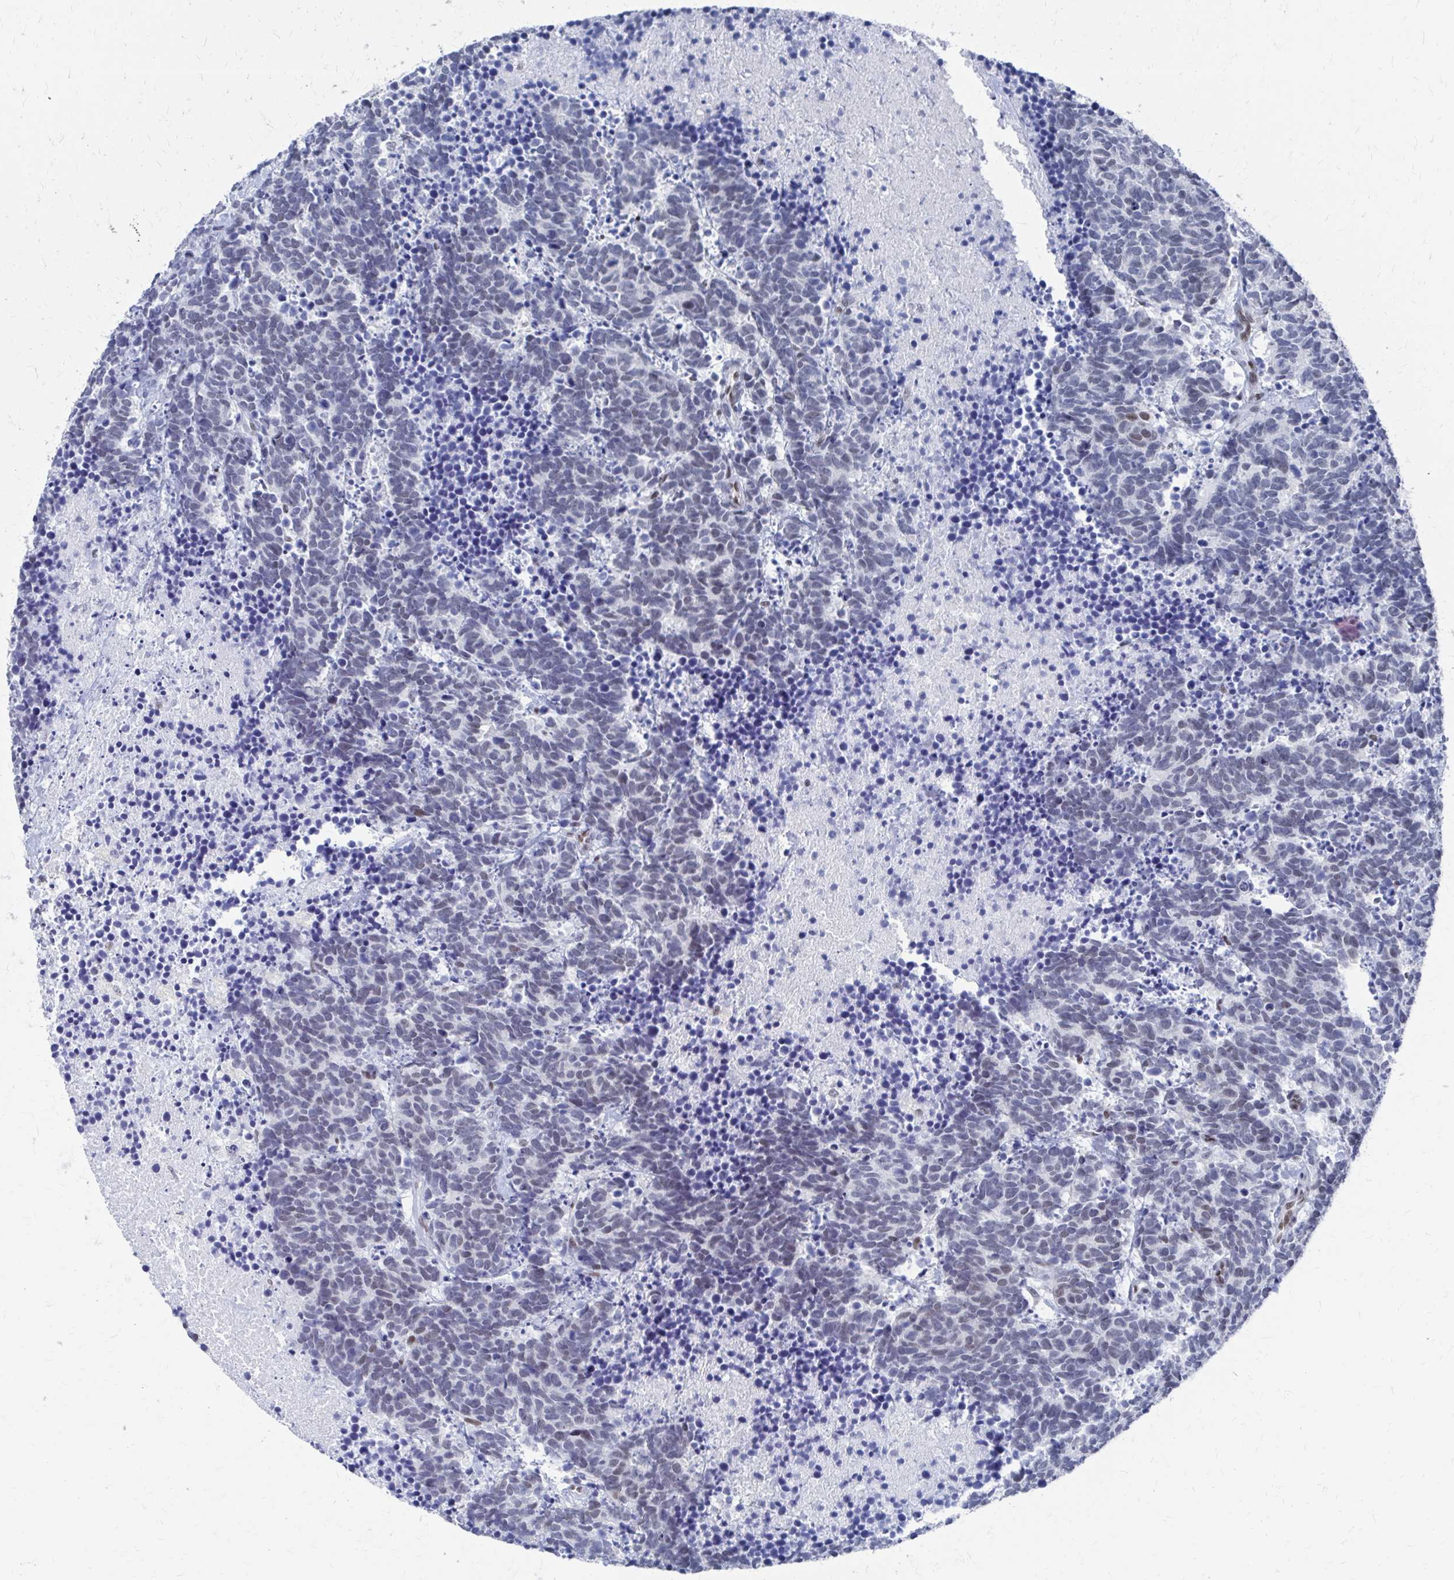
{"staining": {"intensity": "negative", "quantity": "none", "location": "none"}, "tissue": "carcinoid", "cell_type": "Tumor cells", "image_type": "cancer", "snomed": [{"axis": "morphology", "description": "Carcinoma, NOS"}, {"axis": "morphology", "description": "Carcinoid, malignant, NOS"}, {"axis": "topography", "description": "Prostate"}], "caption": "Carcinoid stained for a protein using IHC exhibits no expression tumor cells.", "gene": "CDIN1", "patient": {"sex": "male", "age": 57}}